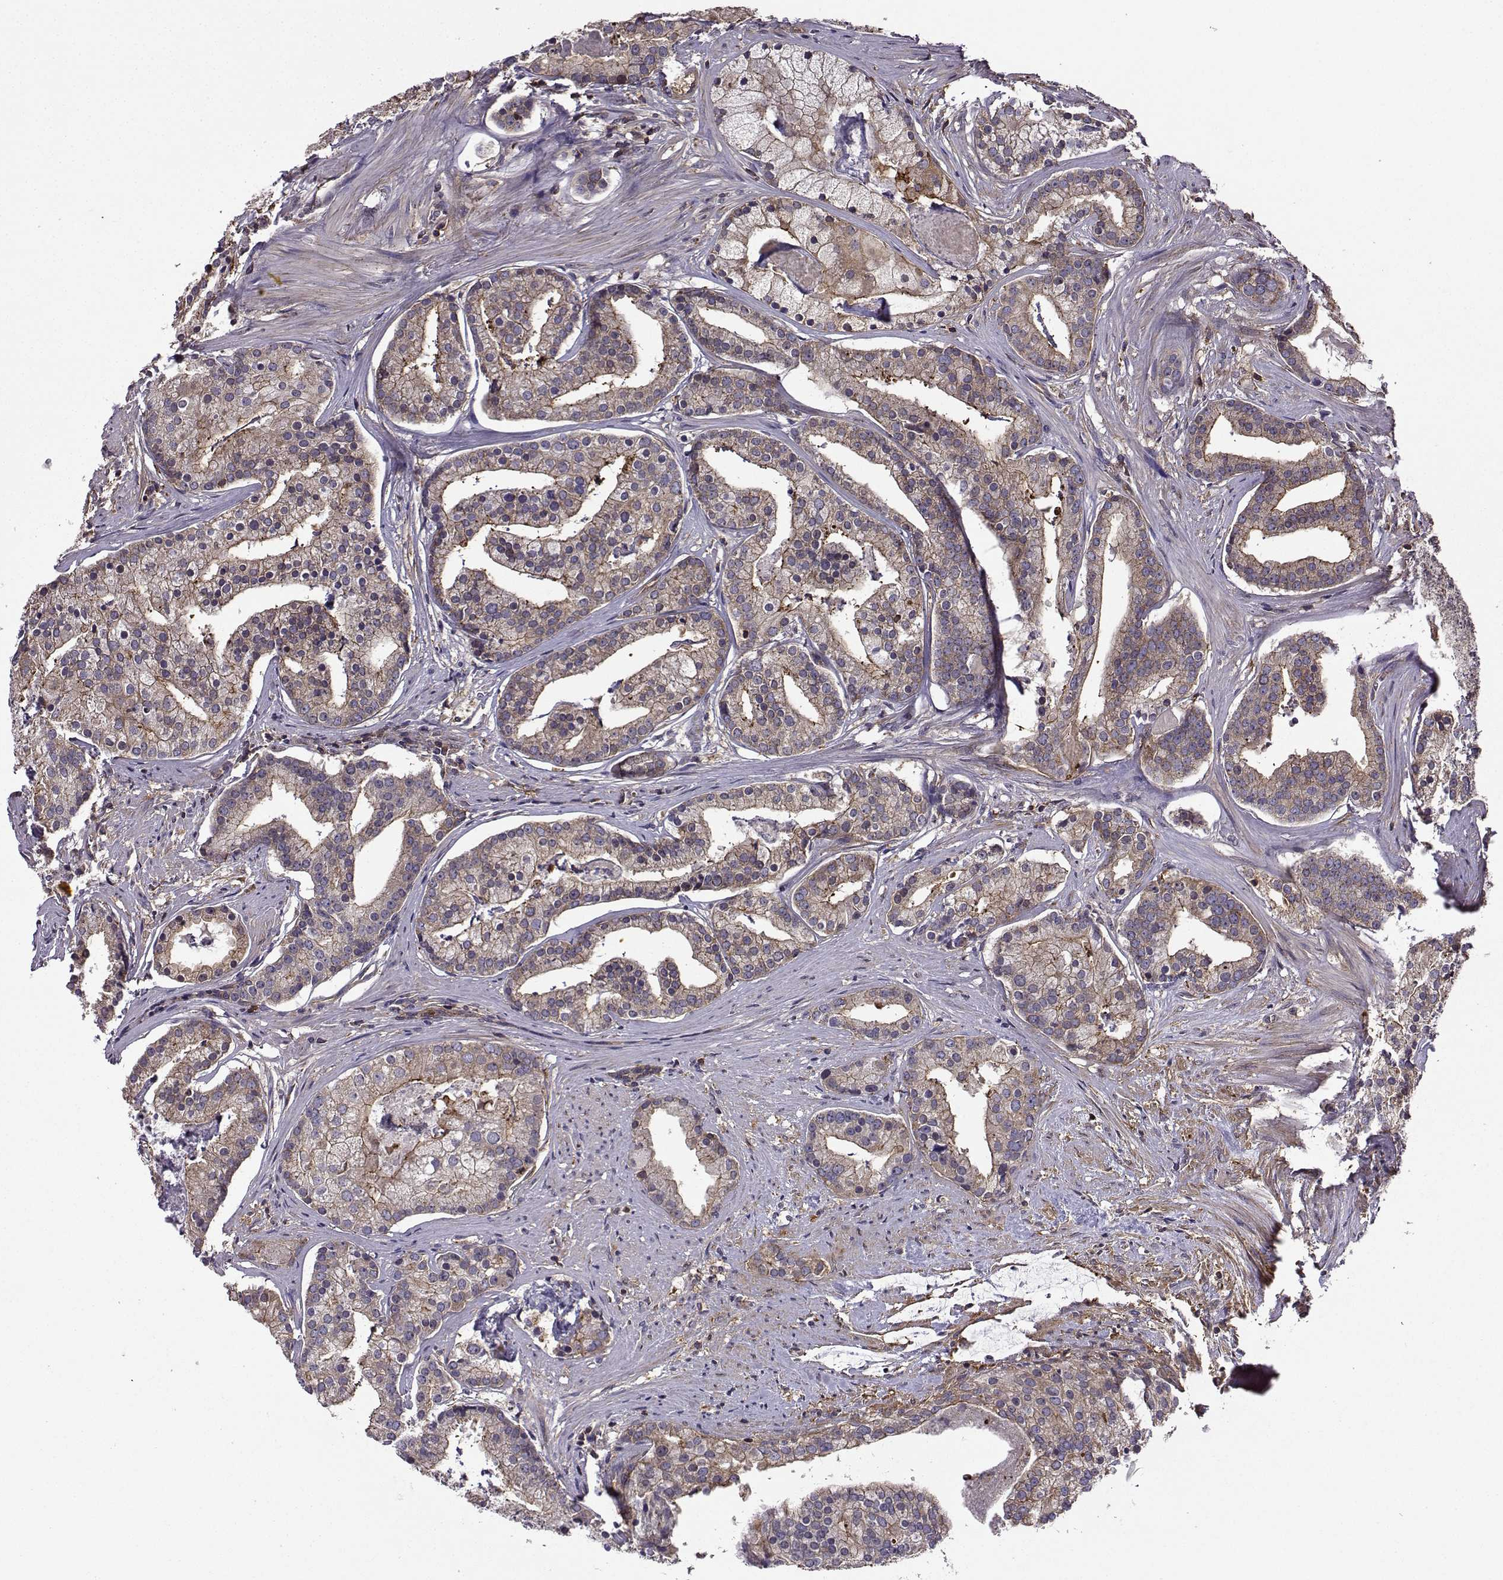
{"staining": {"intensity": "moderate", "quantity": "<25%", "location": "cytoplasmic/membranous"}, "tissue": "prostate cancer", "cell_type": "Tumor cells", "image_type": "cancer", "snomed": [{"axis": "morphology", "description": "Adenocarcinoma, NOS"}, {"axis": "topography", "description": "Prostate and seminal vesicle, NOS"}, {"axis": "topography", "description": "Prostate"}], "caption": "Moderate cytoplasmic/membranous positivity for a protein is seen in approximately <25% of tumor cells of prostate cancer using immunohistochemistry (IHC).", "gene": "ITGB8", "patient": {"sex": "male", "age": 44}}